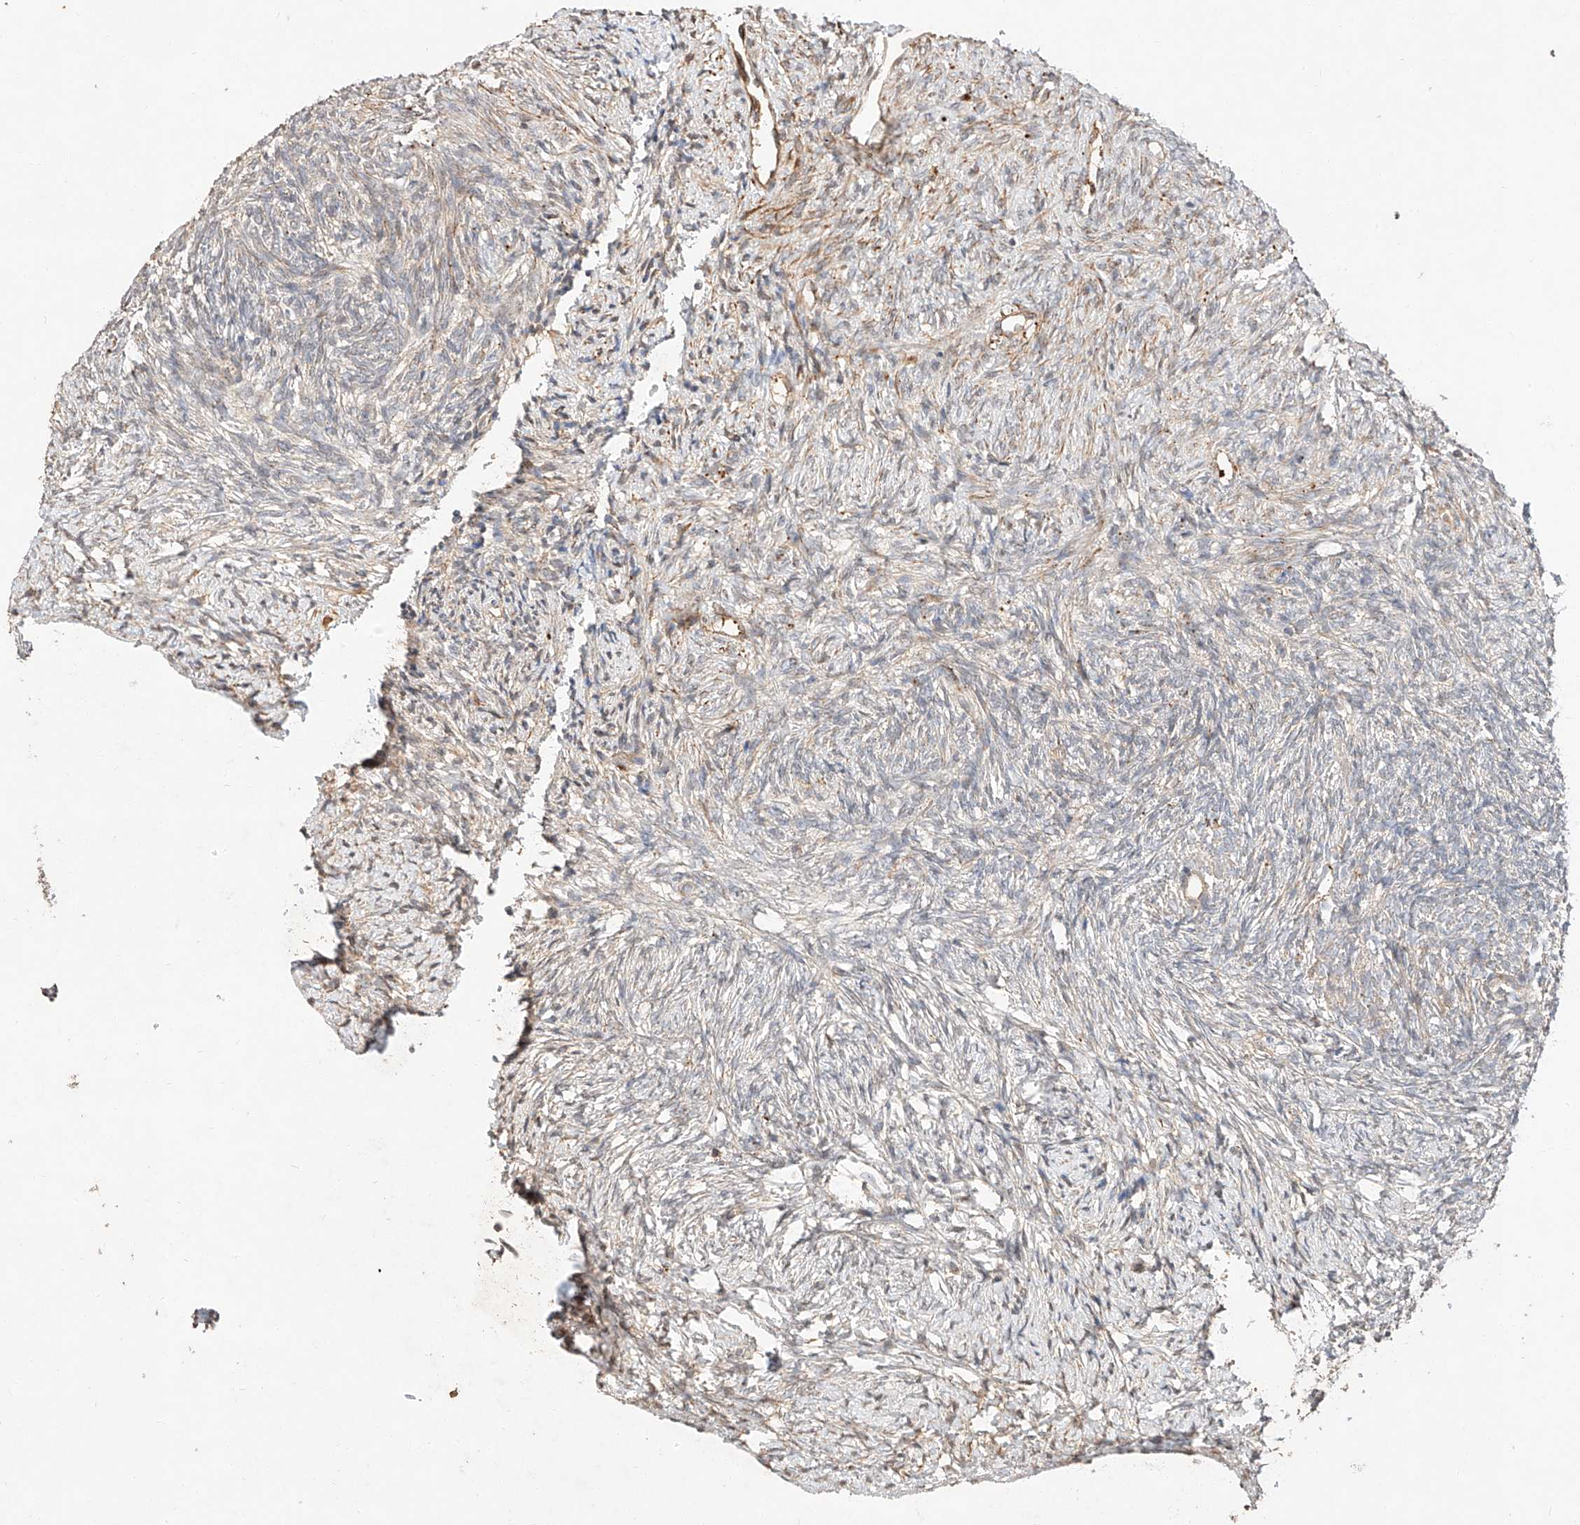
{"staining": {"intensity": "moderate", "quantity": ">75%", "location": "cytoplasmic/membranous"}, "tissue": "ovary", "cell_type": "Follicle cells", "image_type": "normal", "snomed": [{"axis": "morphology", "description": "Normal tissue, NOS"}, {"axis": "topography", "description": "Ovary"}], "caption": "Immunohistochemistry staining of normal ovary, which displays medium levels of moderate cytoplasmic/membranous staining in approximately >75% of follicle cells indicating moderate cytoplasmic/membranous protein positivity. The staining was performed using DAB (brown) for protein detection and nuclei were counterstained in hematoxylin (blue).", "gene": "SUSD6", "patient": {"sex": "female", "age": 41}}